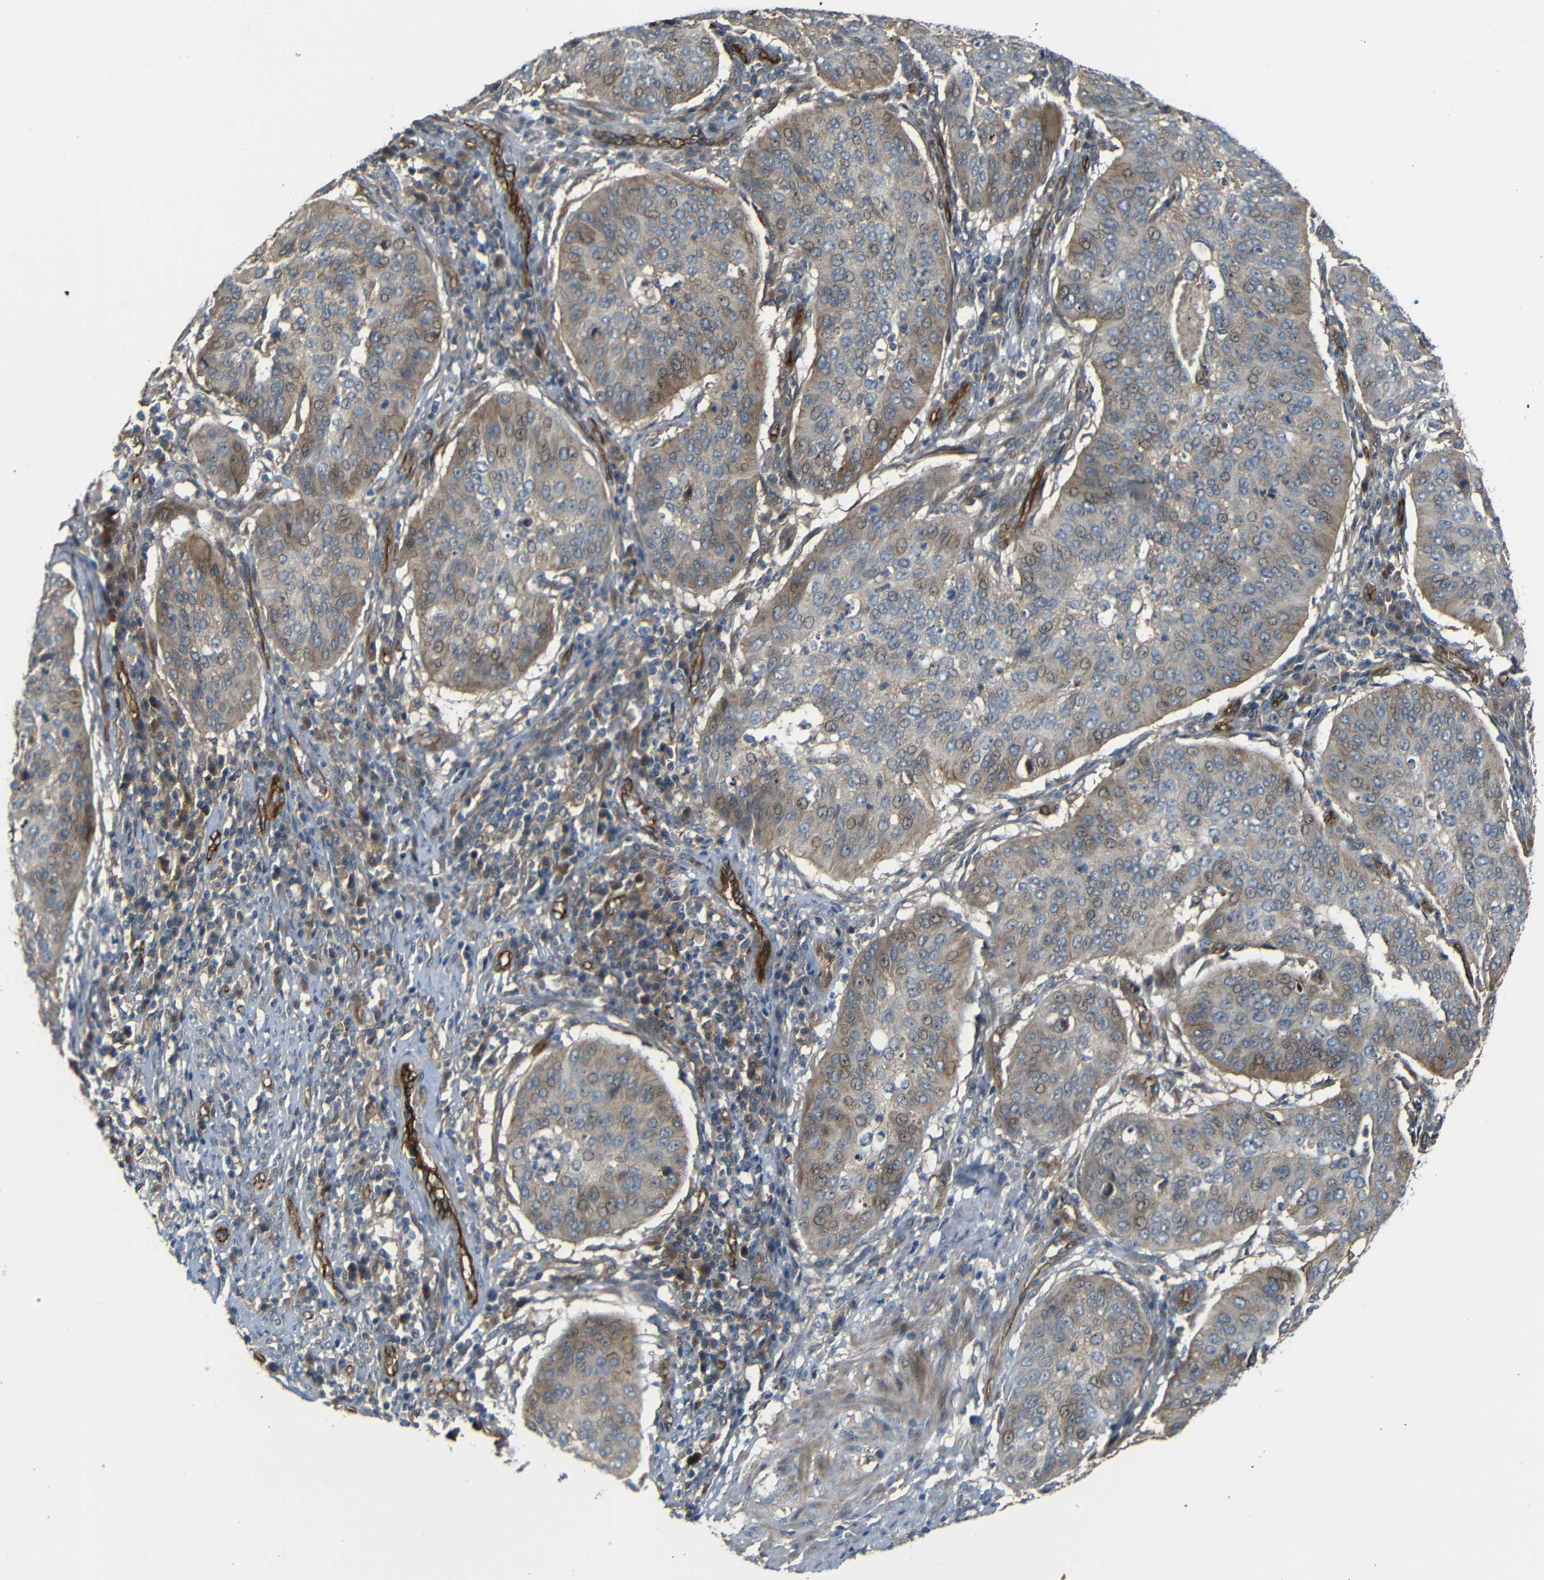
{"staining": {"intensity": "moderate", "quantity": "25%-75%", "location": "cytoplasmic/membranous,nuclear"}, "tissue": "cervical cancer", "cell_type": "Tumor cells", "image_type": "cancer", "snomed": [{"axis": "morphology", "description": "Normal tissue, NOS"}, {"axis": "morphology", "description": "Squamous cell carcinoma, NOS"}, {"axis": "topography", "description": "Cervix"}], "caption": "The image exhibits immunohistochemical staining of cervical cancer. There is moderate cytoplasmic/membranous and nuclear expression is seen in approximately 25%-75% of tumor cells.", "gene": "RELL1", "patient": {"sex": "female", "age": 39}}